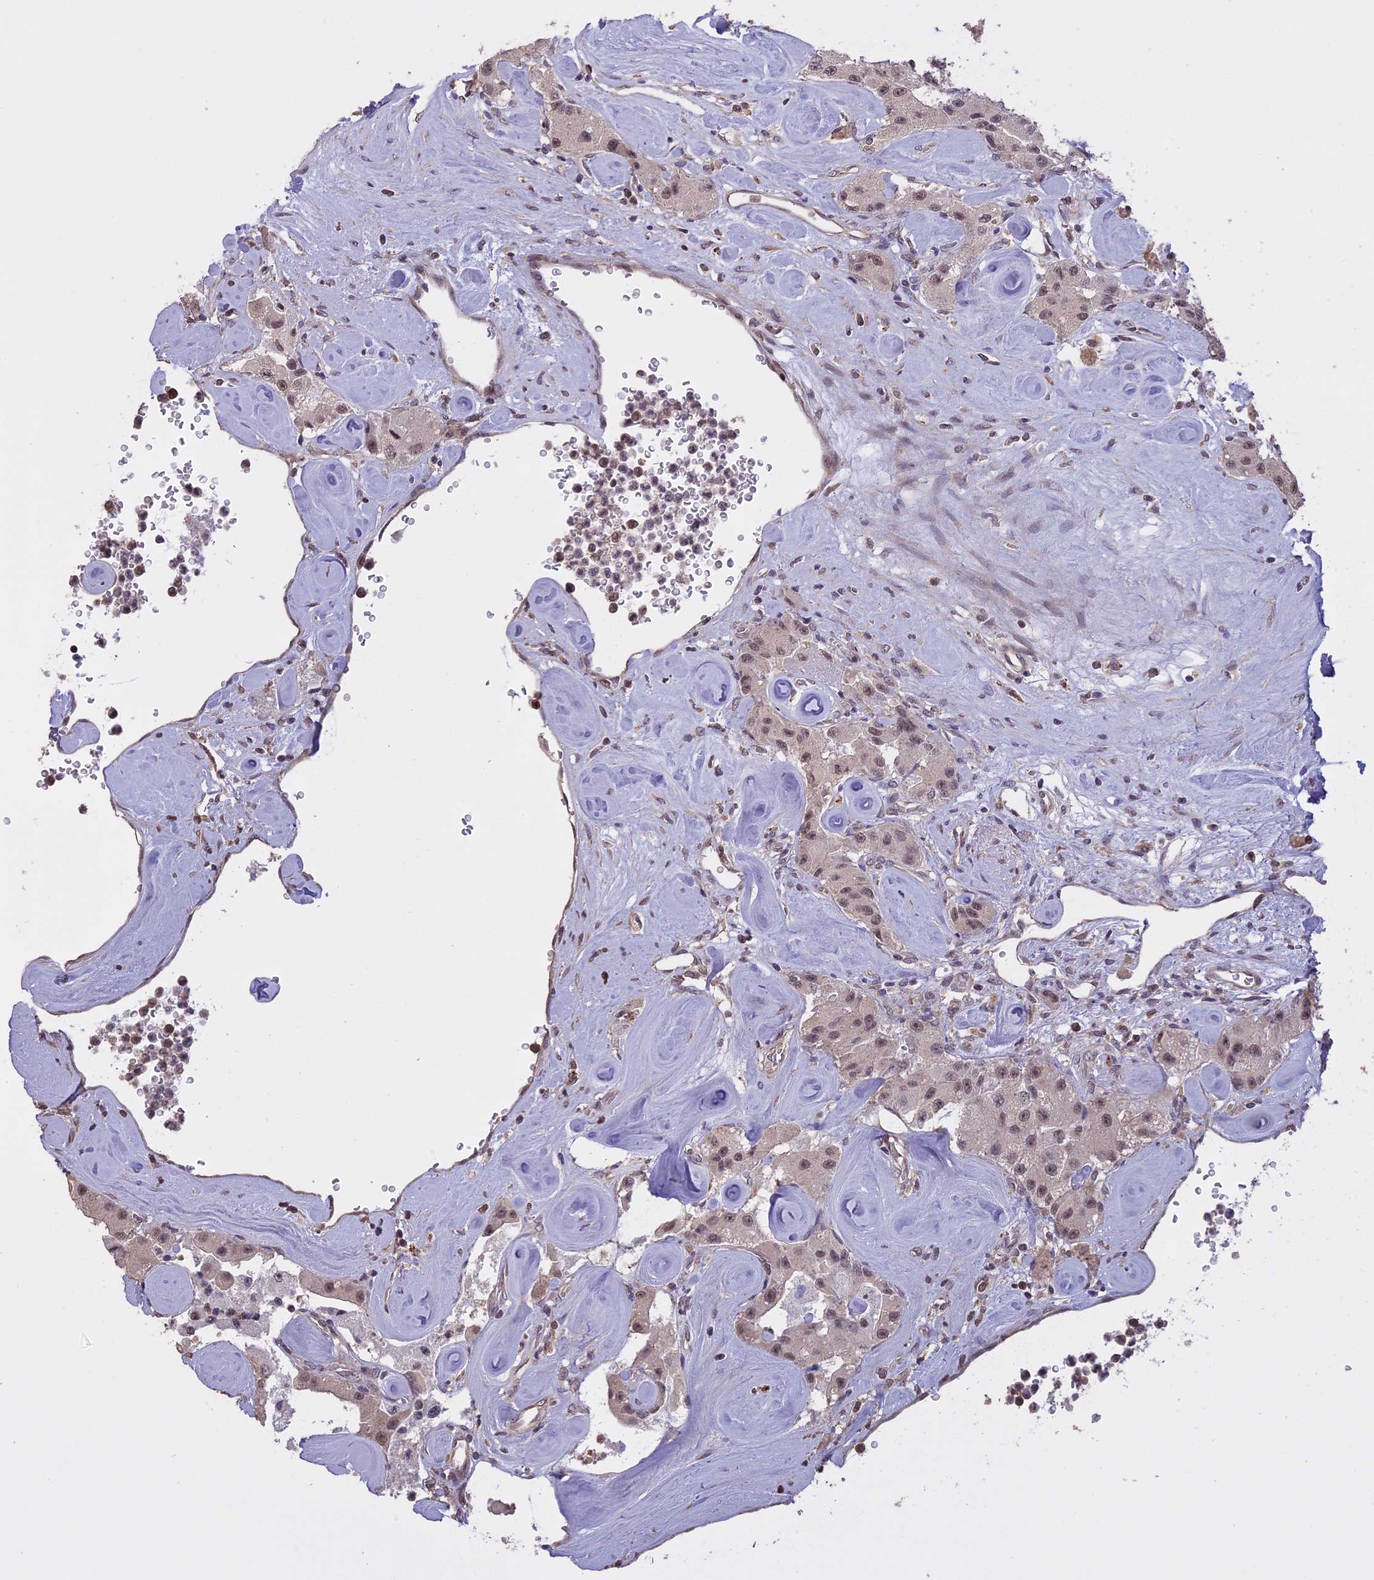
{"staining": {"intensity": "weak", "quantity": ">75%", "location": "nuclear"}, "tissue": "carcinoid", "cell_type": "Tumor cells", "image_type": "cancer", "snomed": [{"axis": "morphology", "description": "Carcinoid, malignant, NOS"}, {"axis": "topography", "description": "Pancreas"}], "caption": "Tumor cells show low levels of weak nuclear staining in approximately >75% of cells in carcinoid.", "gene": "TIGD7", "patient": {"sex": "male", "age": 41}}